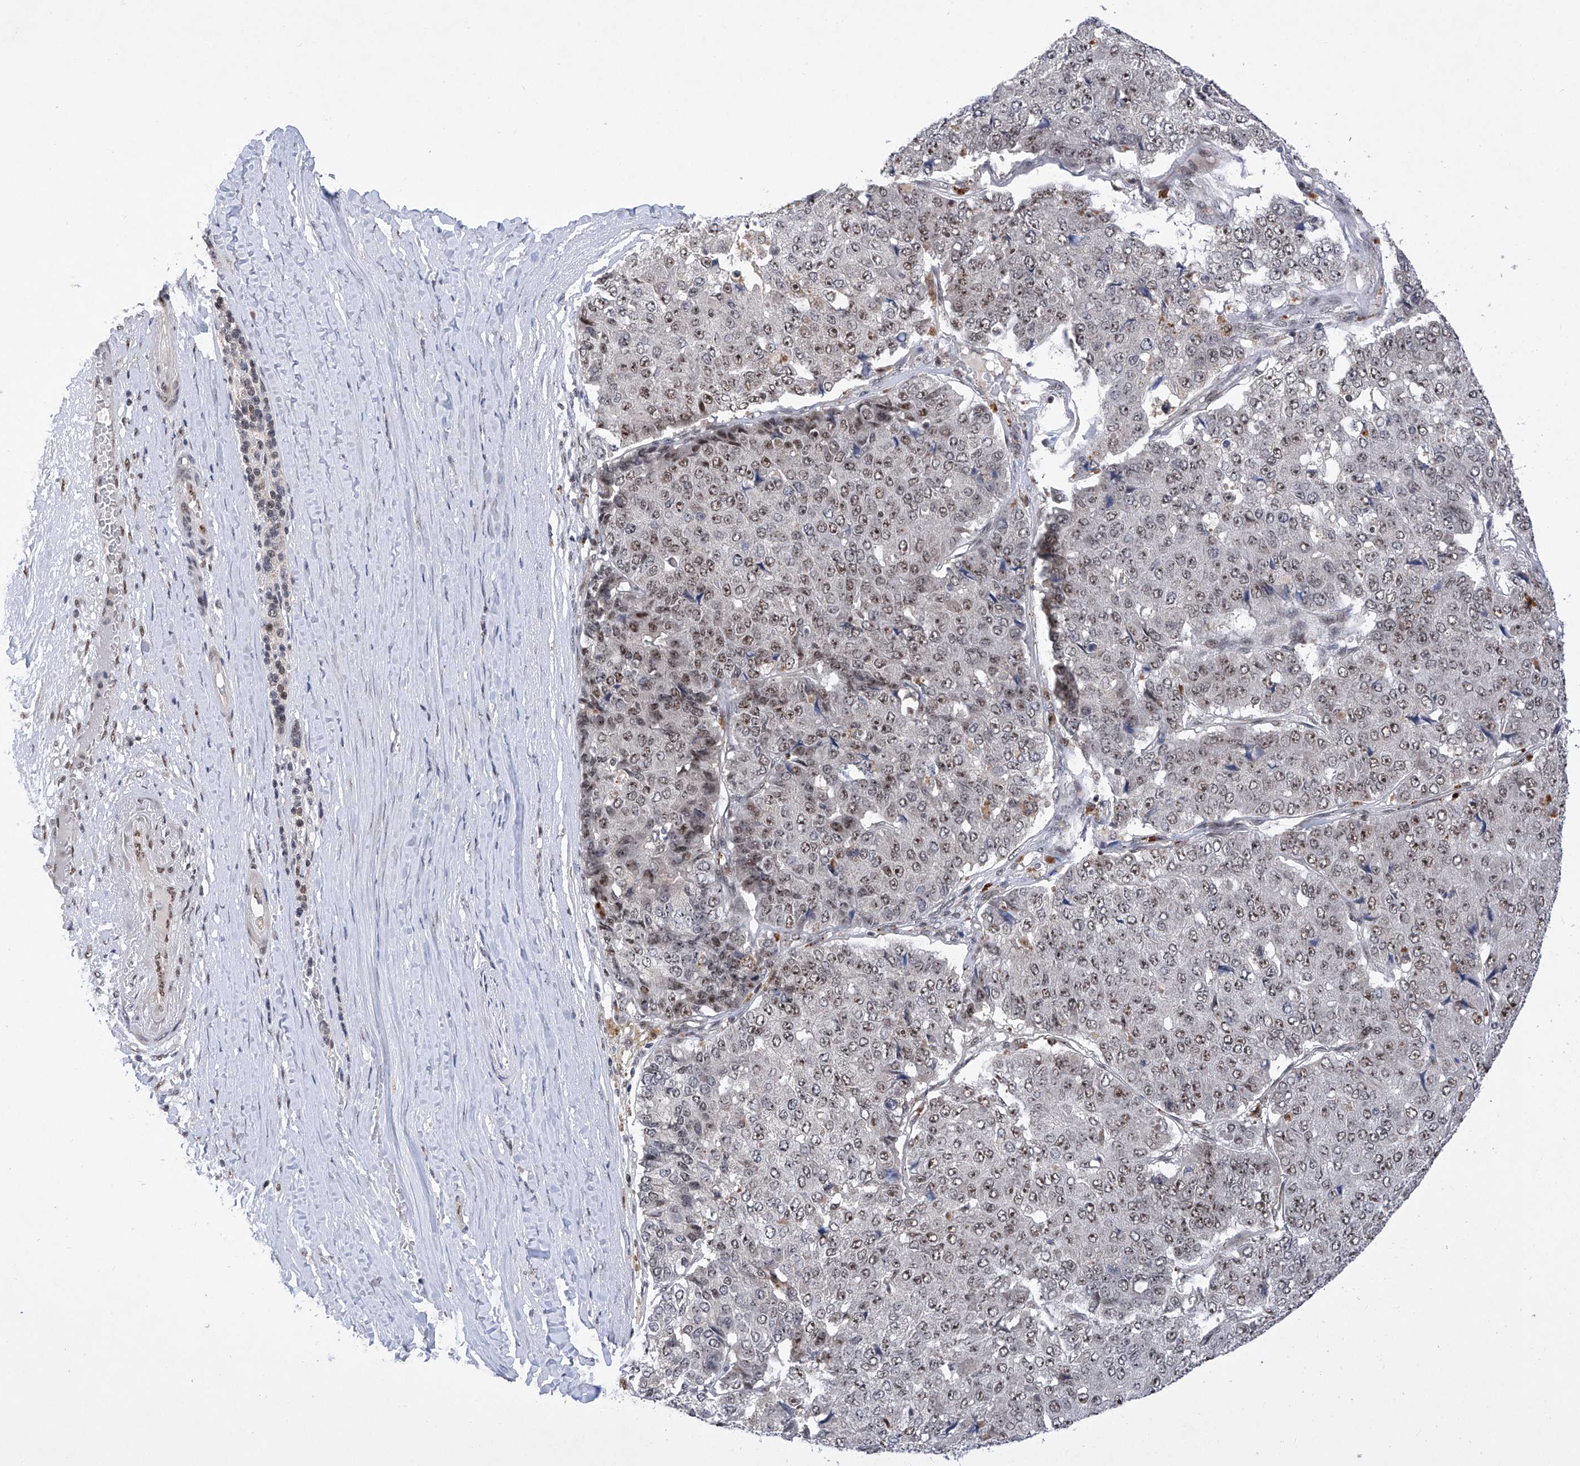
{"staining": {"intensity": "moderate", "quantity": "25%-75%", "location": "nuclear"}, "tissue": "pancreatic cancer", "cell_type": "Tumor cells", "image_type": "cancer", "snomed": [{"axis": "morphology", "description": "Adenocarcinoma, NOS"}, {"axis": "topography", "description": "Pancreas"}], "caption": "Protein analysis of pancreatic cancer (adenocarcinoma) tissue displays moderate nuclear positivity in about 25%-75% of tumor cells. The protein is shown in brown color, while the nuclei are stained blue.", "gene": "RAD54L", "patient": {"sex": "male", "age": 50}}